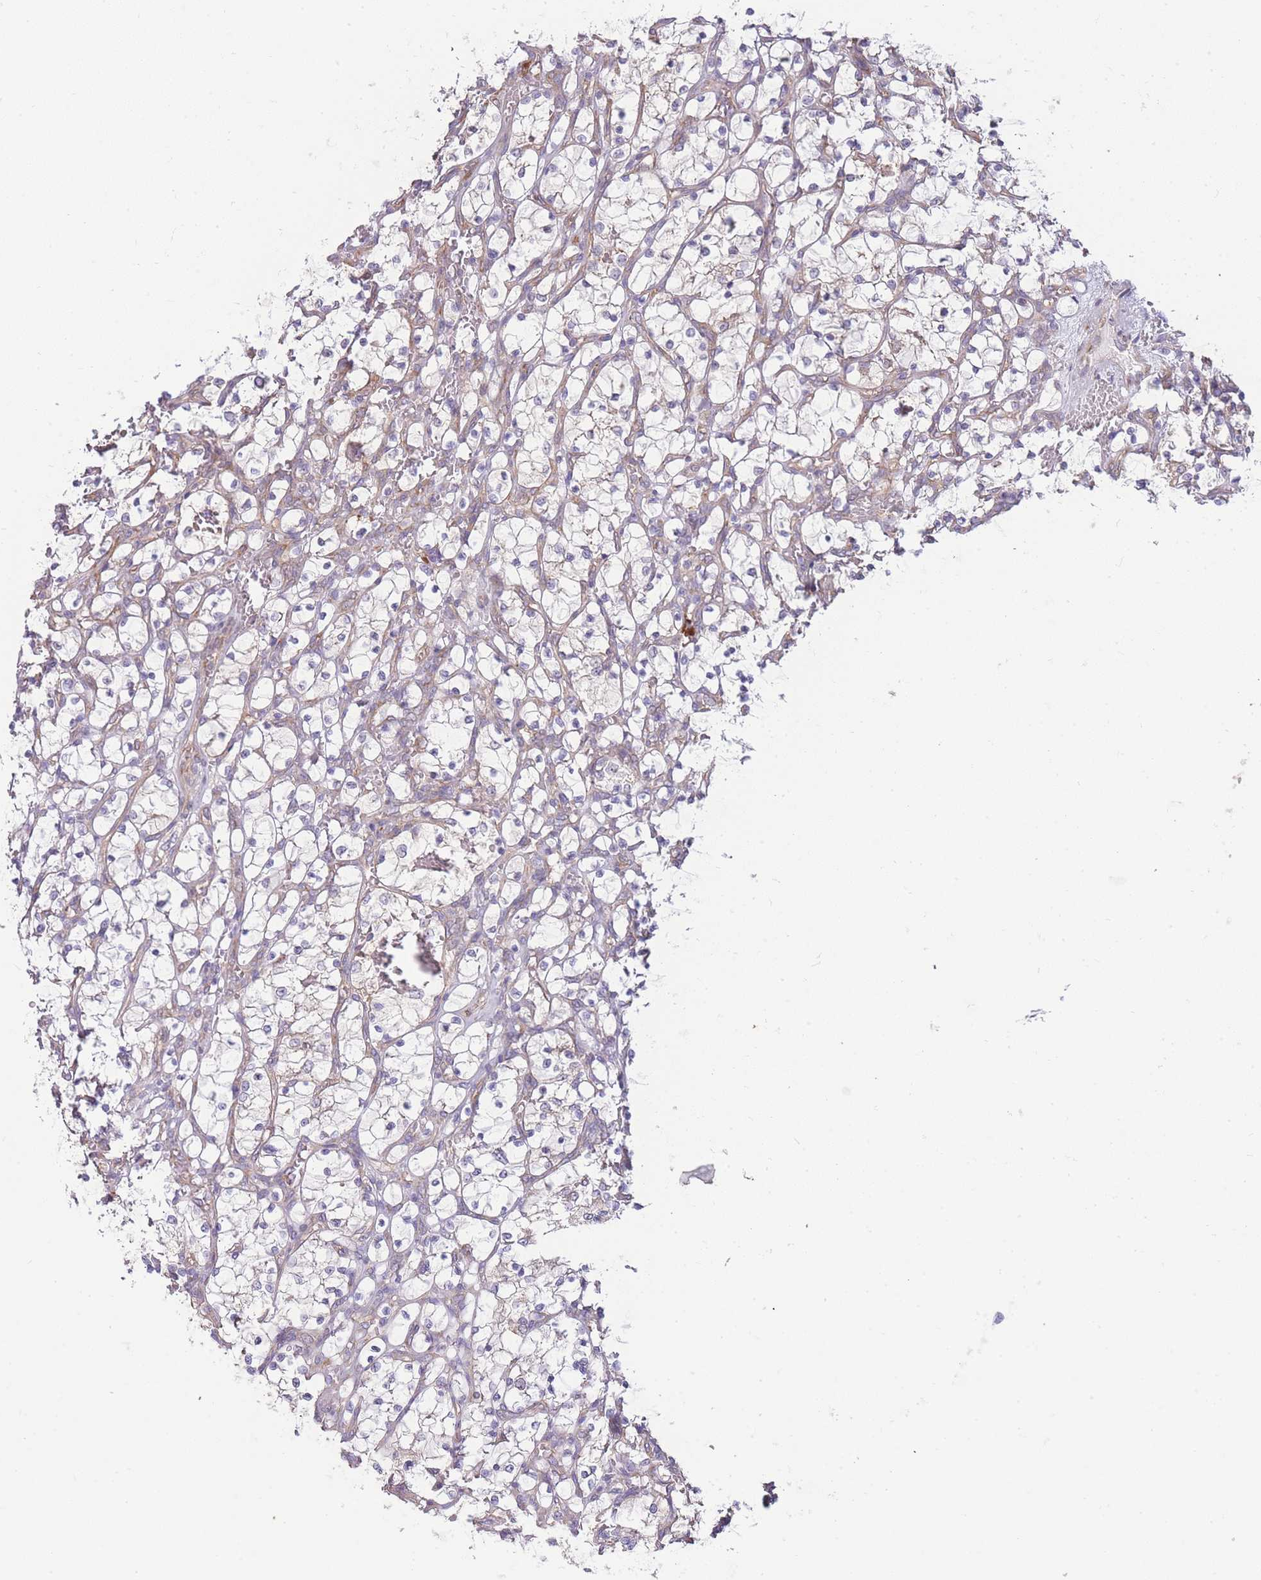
{"staining": {"intensity": "negative", "quantity": "none", "location": "none"}, "tissue": "renal cancer", "cell_type": "Tumor cells", "image_type": "cancer", "snomed": [{"axis": "morphology", "description": "Adenocarcinoma, NOS"}, {"axis": "topography", "description": "Kidney"}], "caption": "Immunohistochemical staining of human renal cancer shows no significant staining in tumor cells.", "gene": "BEX1", "patient": {"sex": "female", "age": 69}}